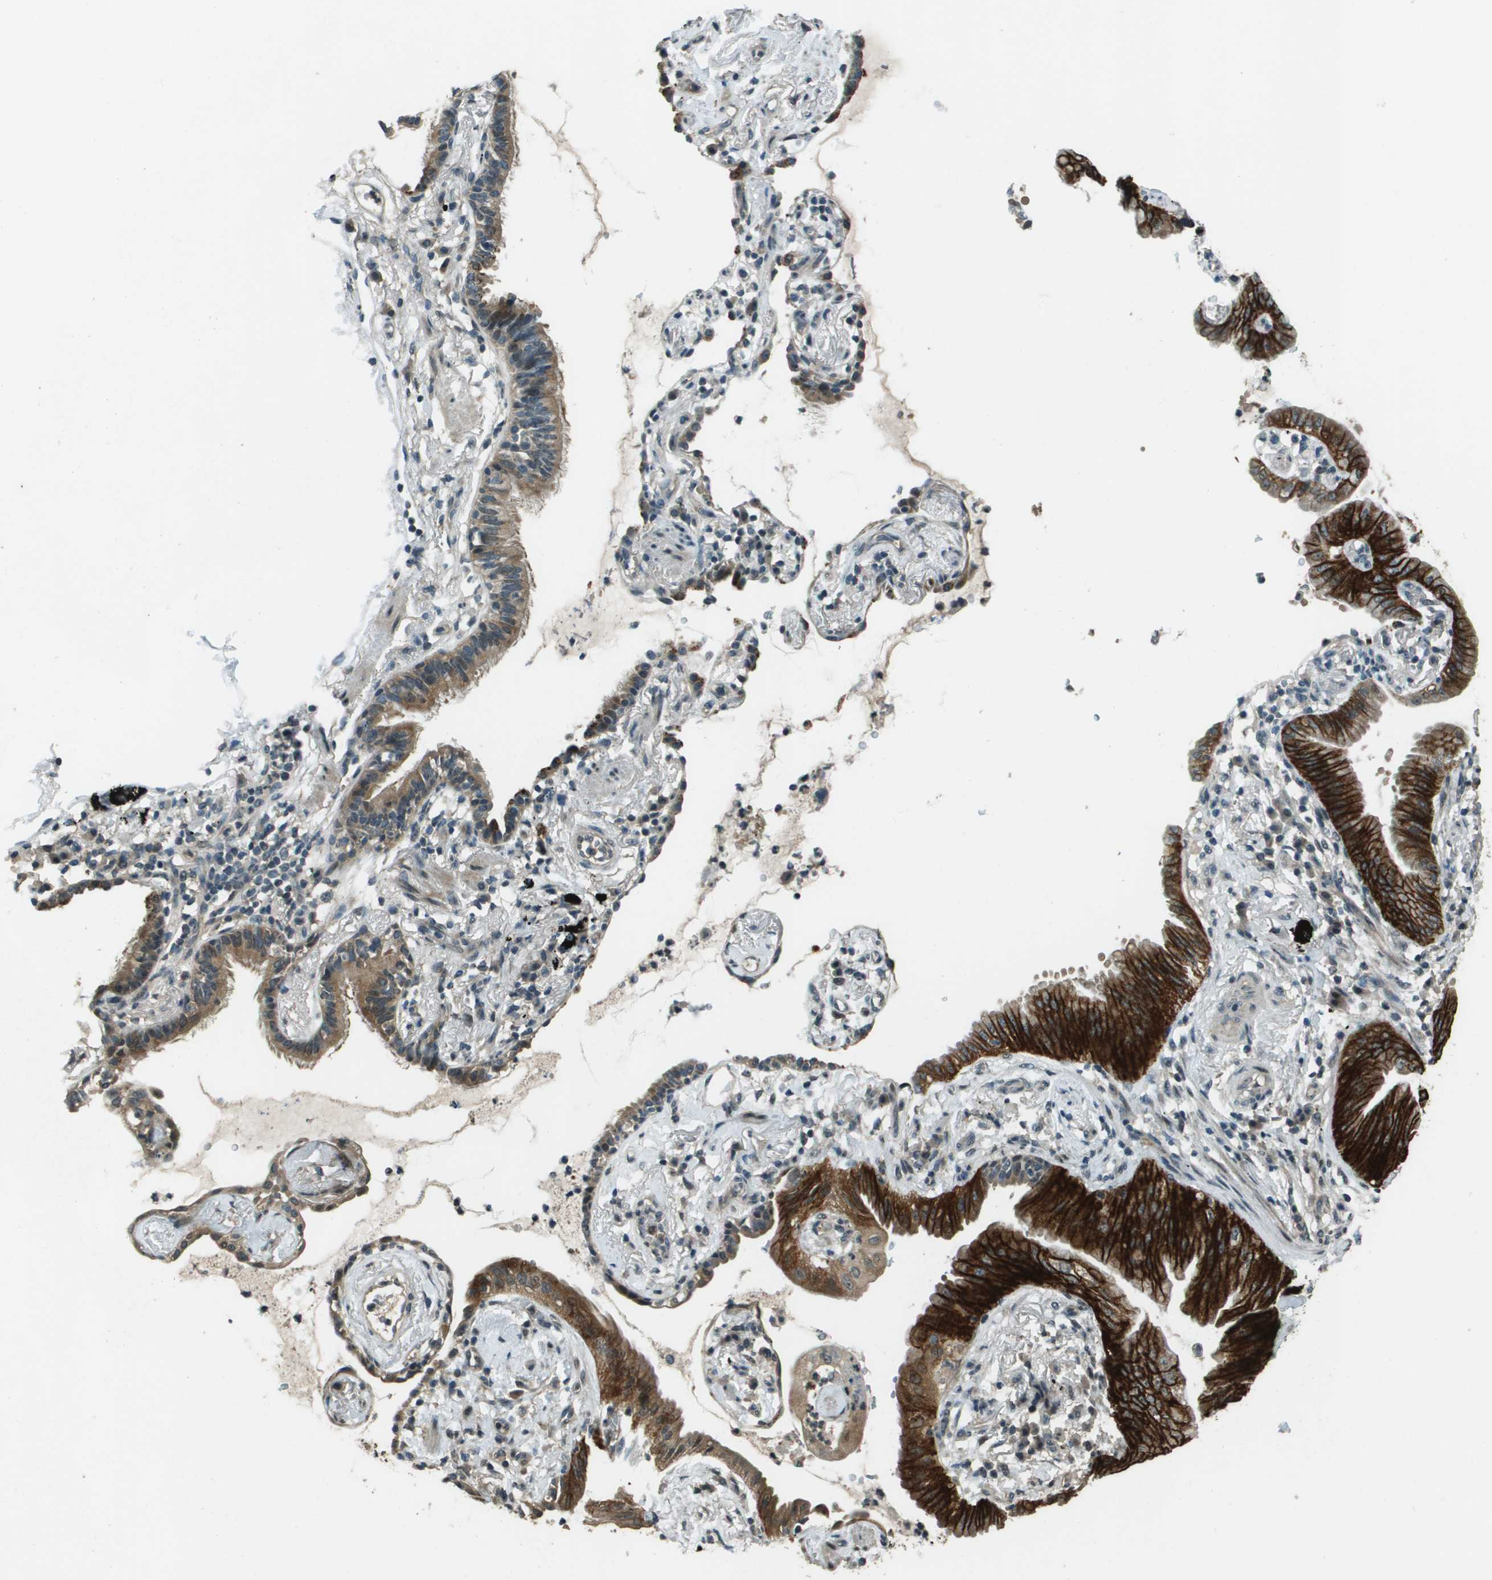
{"staining": {"intensity": "strong", "quantity": ">75%", "location": "cytoplasmic/membranous"}, "tissue": "lung cancer", "cell_type": "Tumor cells", "image_type": "cancer", "snomed": [{"axis": "morphology", "description": "Normal tissue, NOS"}, {"axis": "morphology", "description": "Adenocarcinoma, NOS"}, {"axis": "topography", "description": "Bronchus"}, {"axis": "topography", "description": "Lung"}], "caption": "Protein expression by immunohistochemistry (IHC) demonstrates strong cytoplasmic/membranous expression in about >75% of tumor cells in adenocarcinoma (lung).", "gene": "SDC3", "patient": {"sex": "female", "age": 70}}